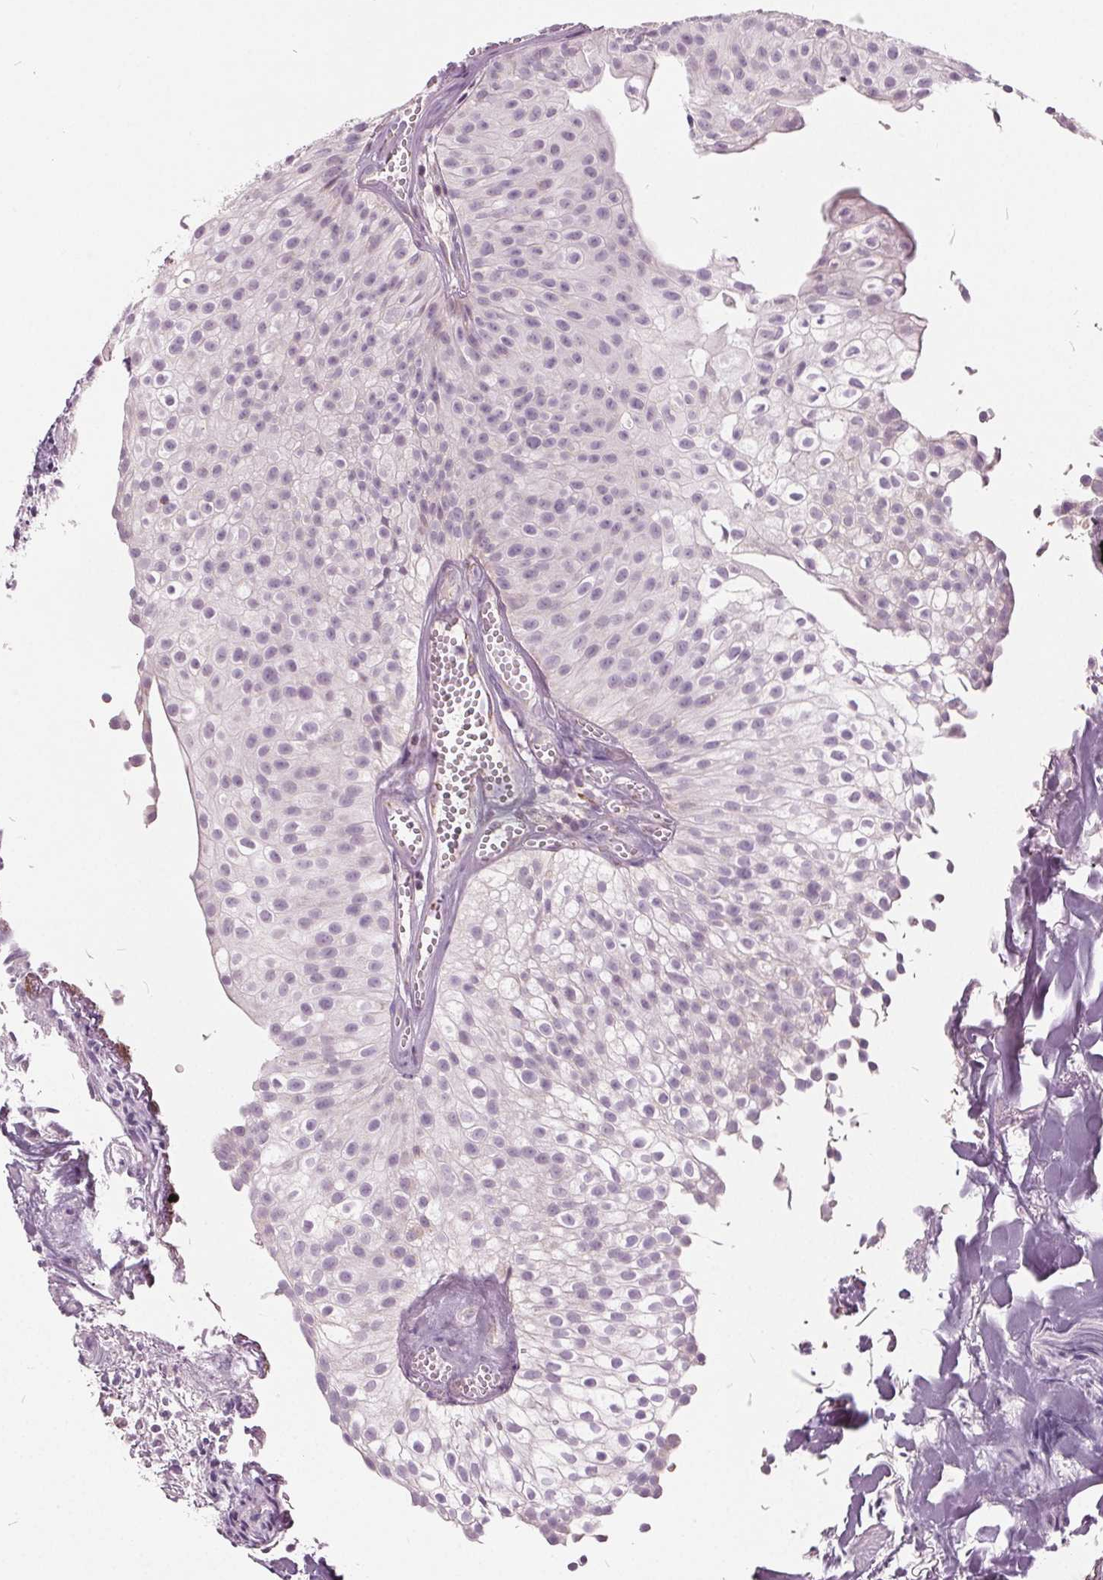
{"staining": {"intensity": "negative", "quantity": "none", "location": "none"}, "tissue": "urothelial cancer", "cell_type": "Tumor cells", "image_type": "cancer", "snomed": [{"axis": "morphology", "description": "Urothelial carcinoma, Low grade"}, {"axis": "topography", "description": "Urinary bladder"}], "caption": "This is an immunohistochemistry (IHC) histopathology image of human low-grade urothelial carcinoma. There is no staining in tumor cells.", "gene": "ECI2", "patient": {"sex": "male", "age": 70}}